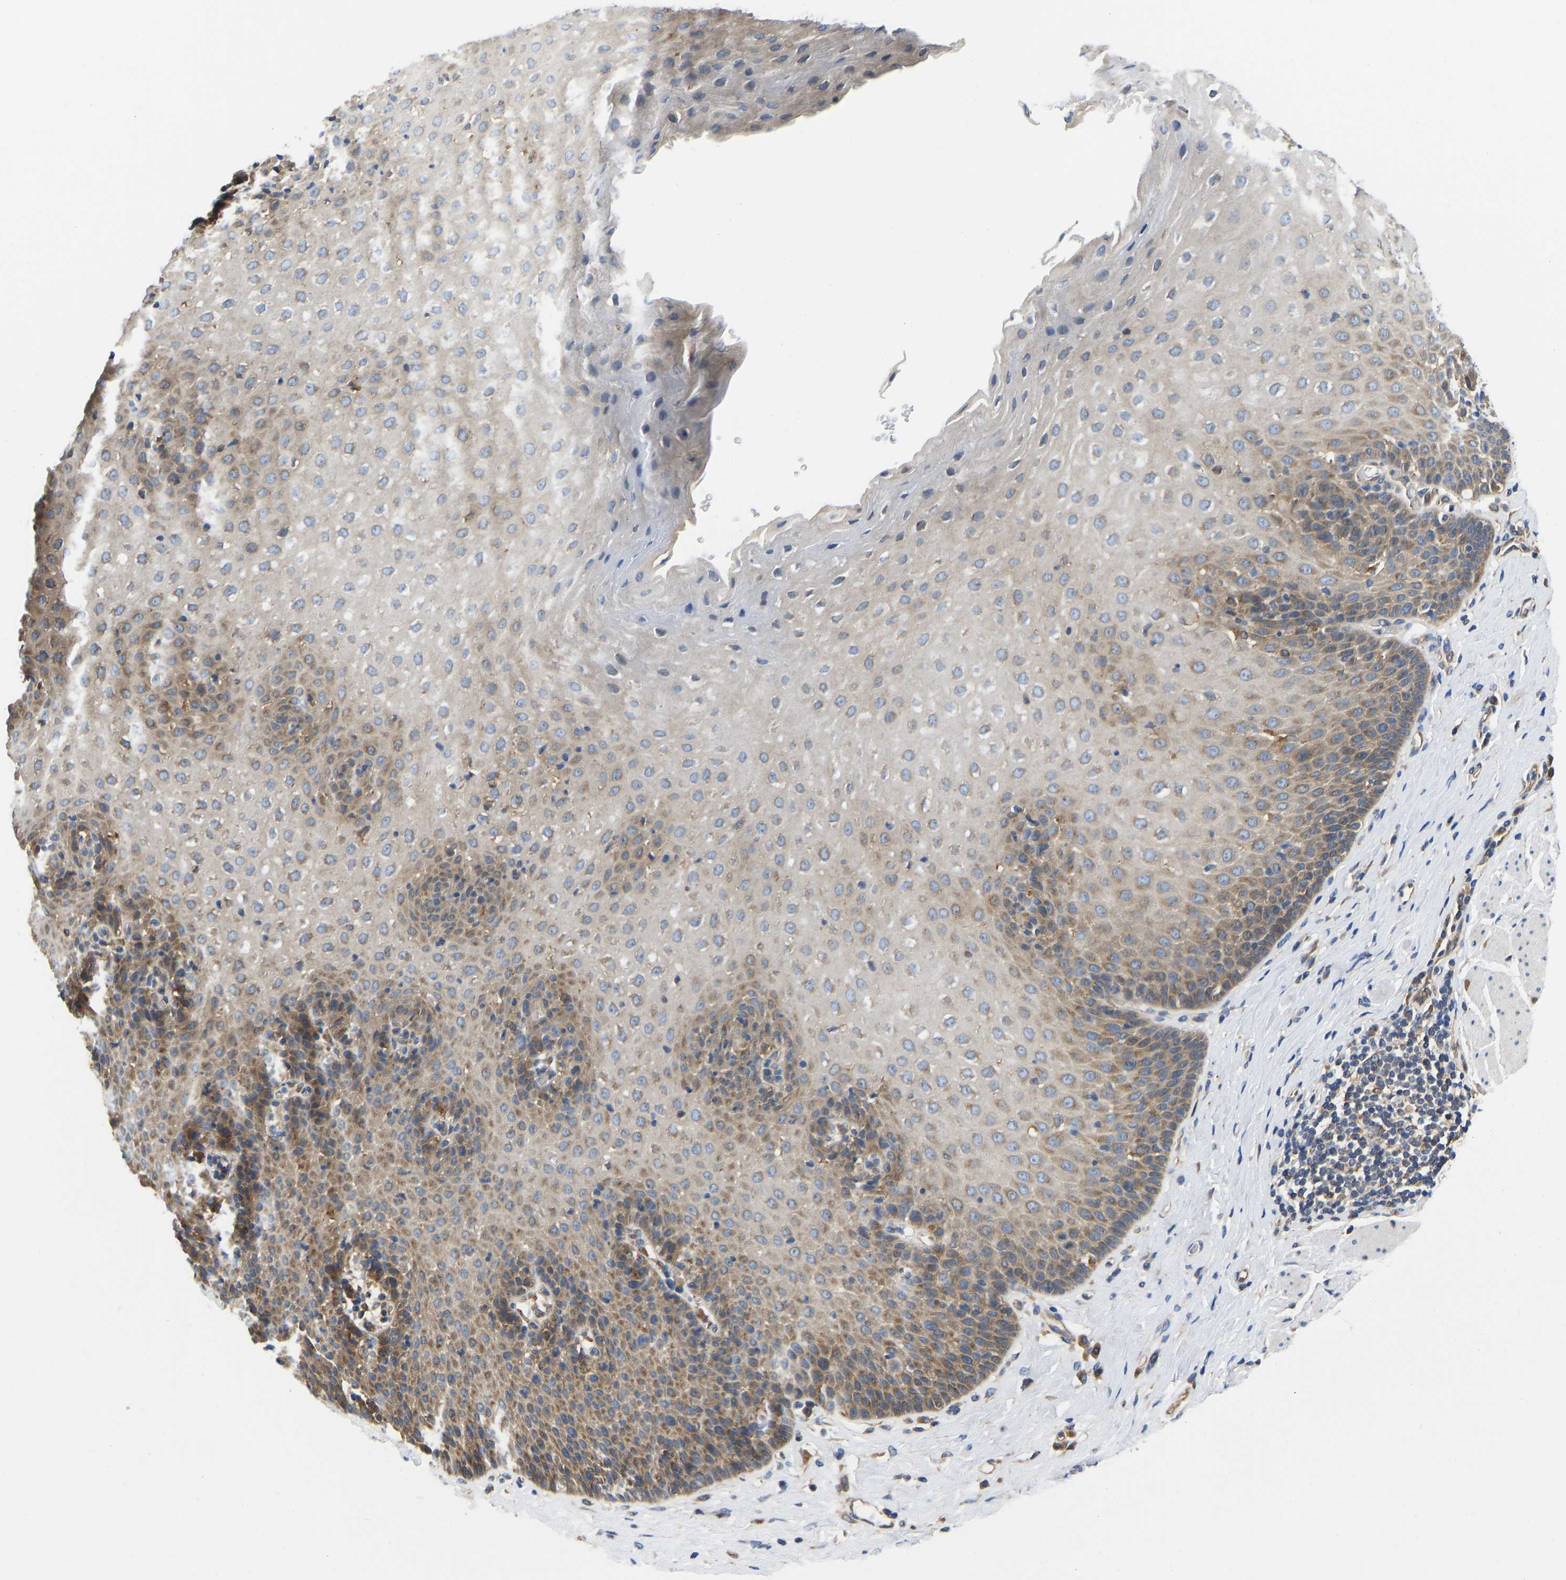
{"staining": {"intensity": "moderate", "quantity": "25%-75%", "location": "cytoplasmic/membranous"}, "tissue": "esophagus", "cell_type": "Squamous epithelial cells", "image_type": "normal", "snomed": [{"axis": "morphology", "description": "Normal tissue, NOS"}, {"axis": "topography", "description": "Esophagus"}], "caption": "Squamous epithelial cells demonstrate medium levels of moderate cytoplasmic/membranous expression in about 25%-75% of cells in normal esophagus.", "gene": "FLNB", "patient": {"sex": "female", "age": 61}}